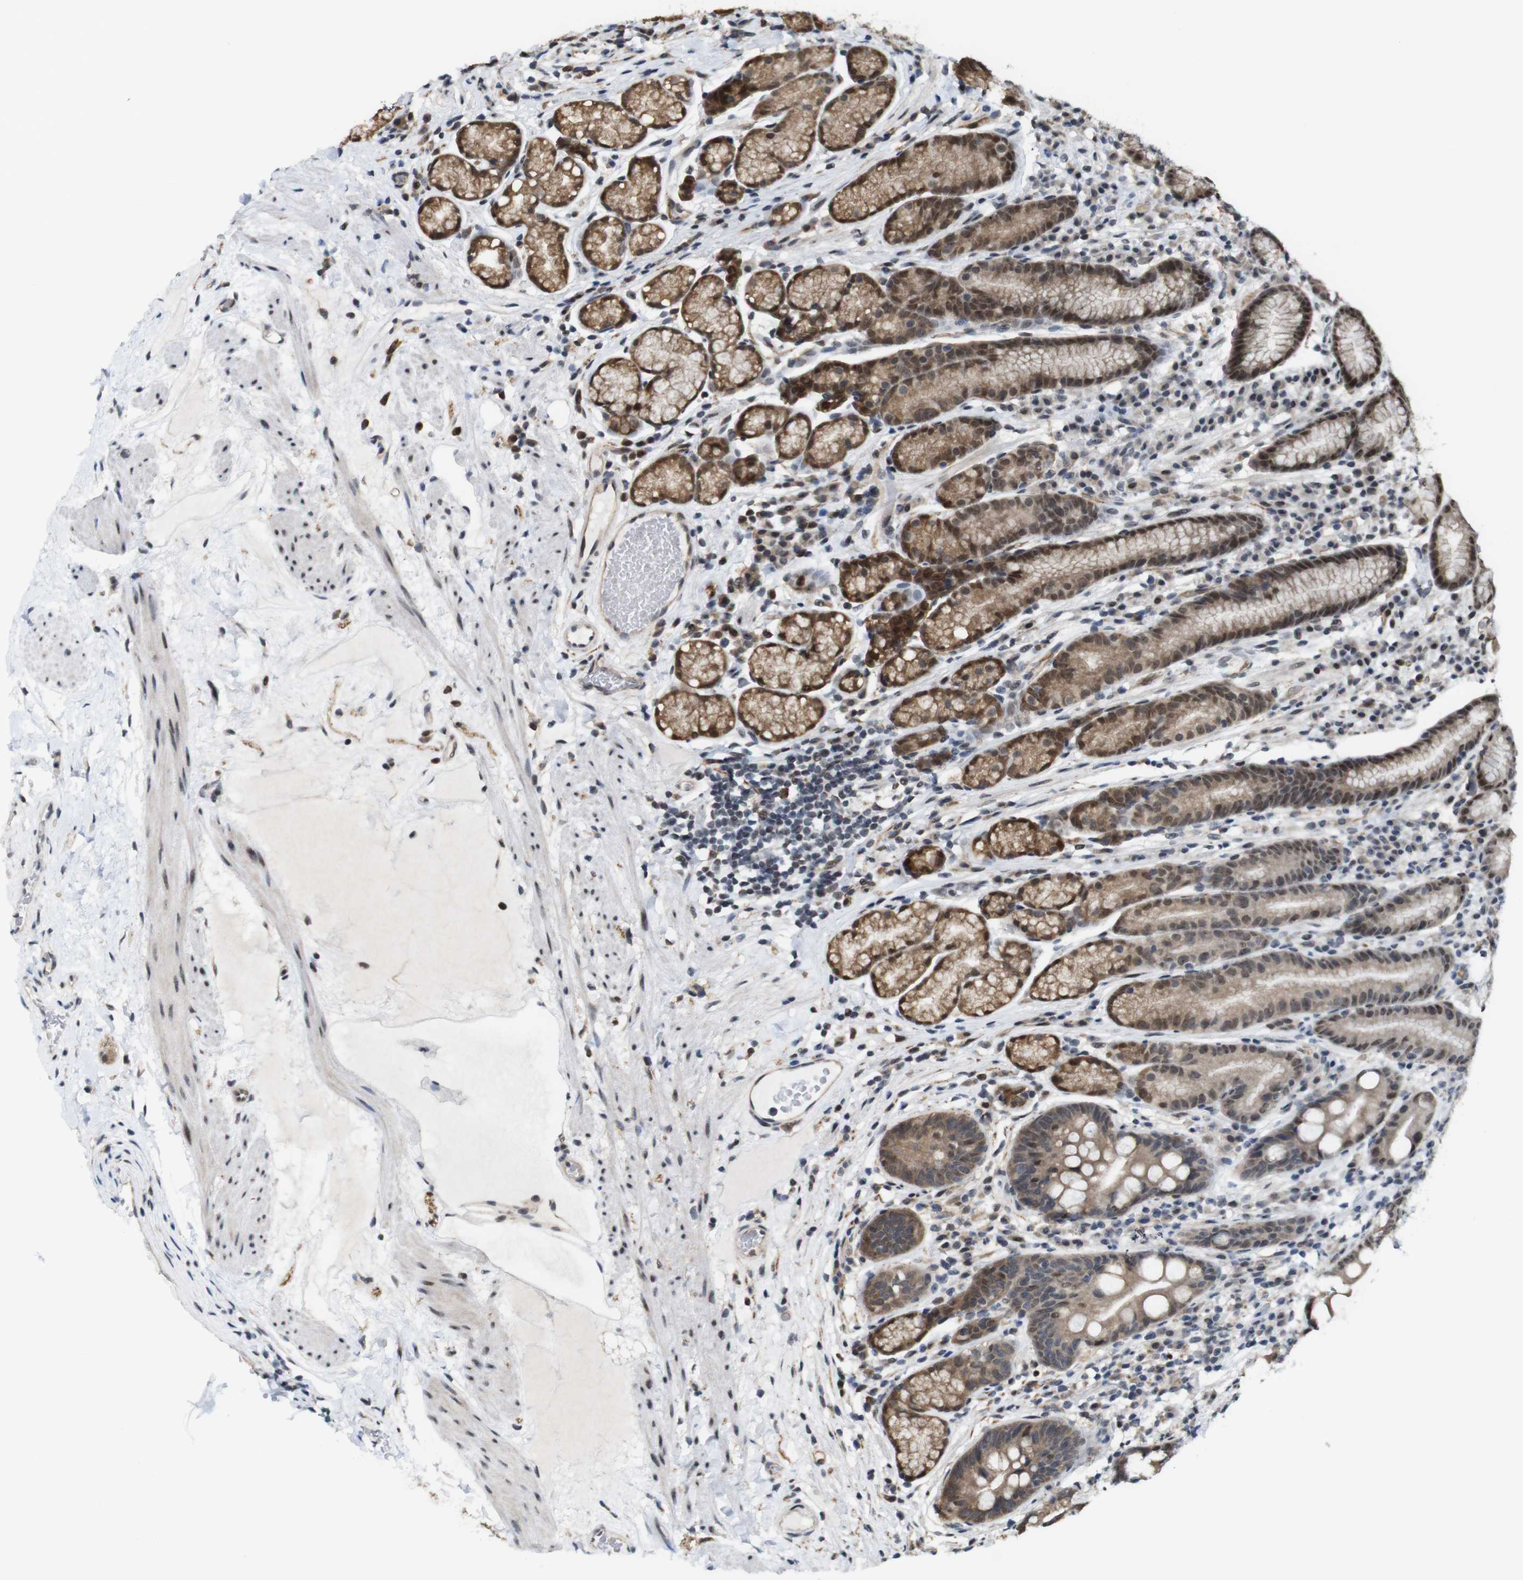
{"staining": {"intensity": "moderate", "quantity": ">75%", "location": "cytoplasmic/membranous,nuclear"}, "tissue": "stomach", "cell_type": "Glandular cells", "image_type": "normal", "snomed": [{"axis": "morphology", "description": "Normal tissue, NOS"}, {"axis": "topography", "description": "Stomach"}, {"axis": "topography", "description": "Stomach, lower"}], "caption": "Protein analysis of normal stomach displays moderate cytoplasmic/membranous,nuclear expression in about >75% of glandular cells.", "gene": "PNMA8A", "patient": {"sex": "female", "age": 56}}